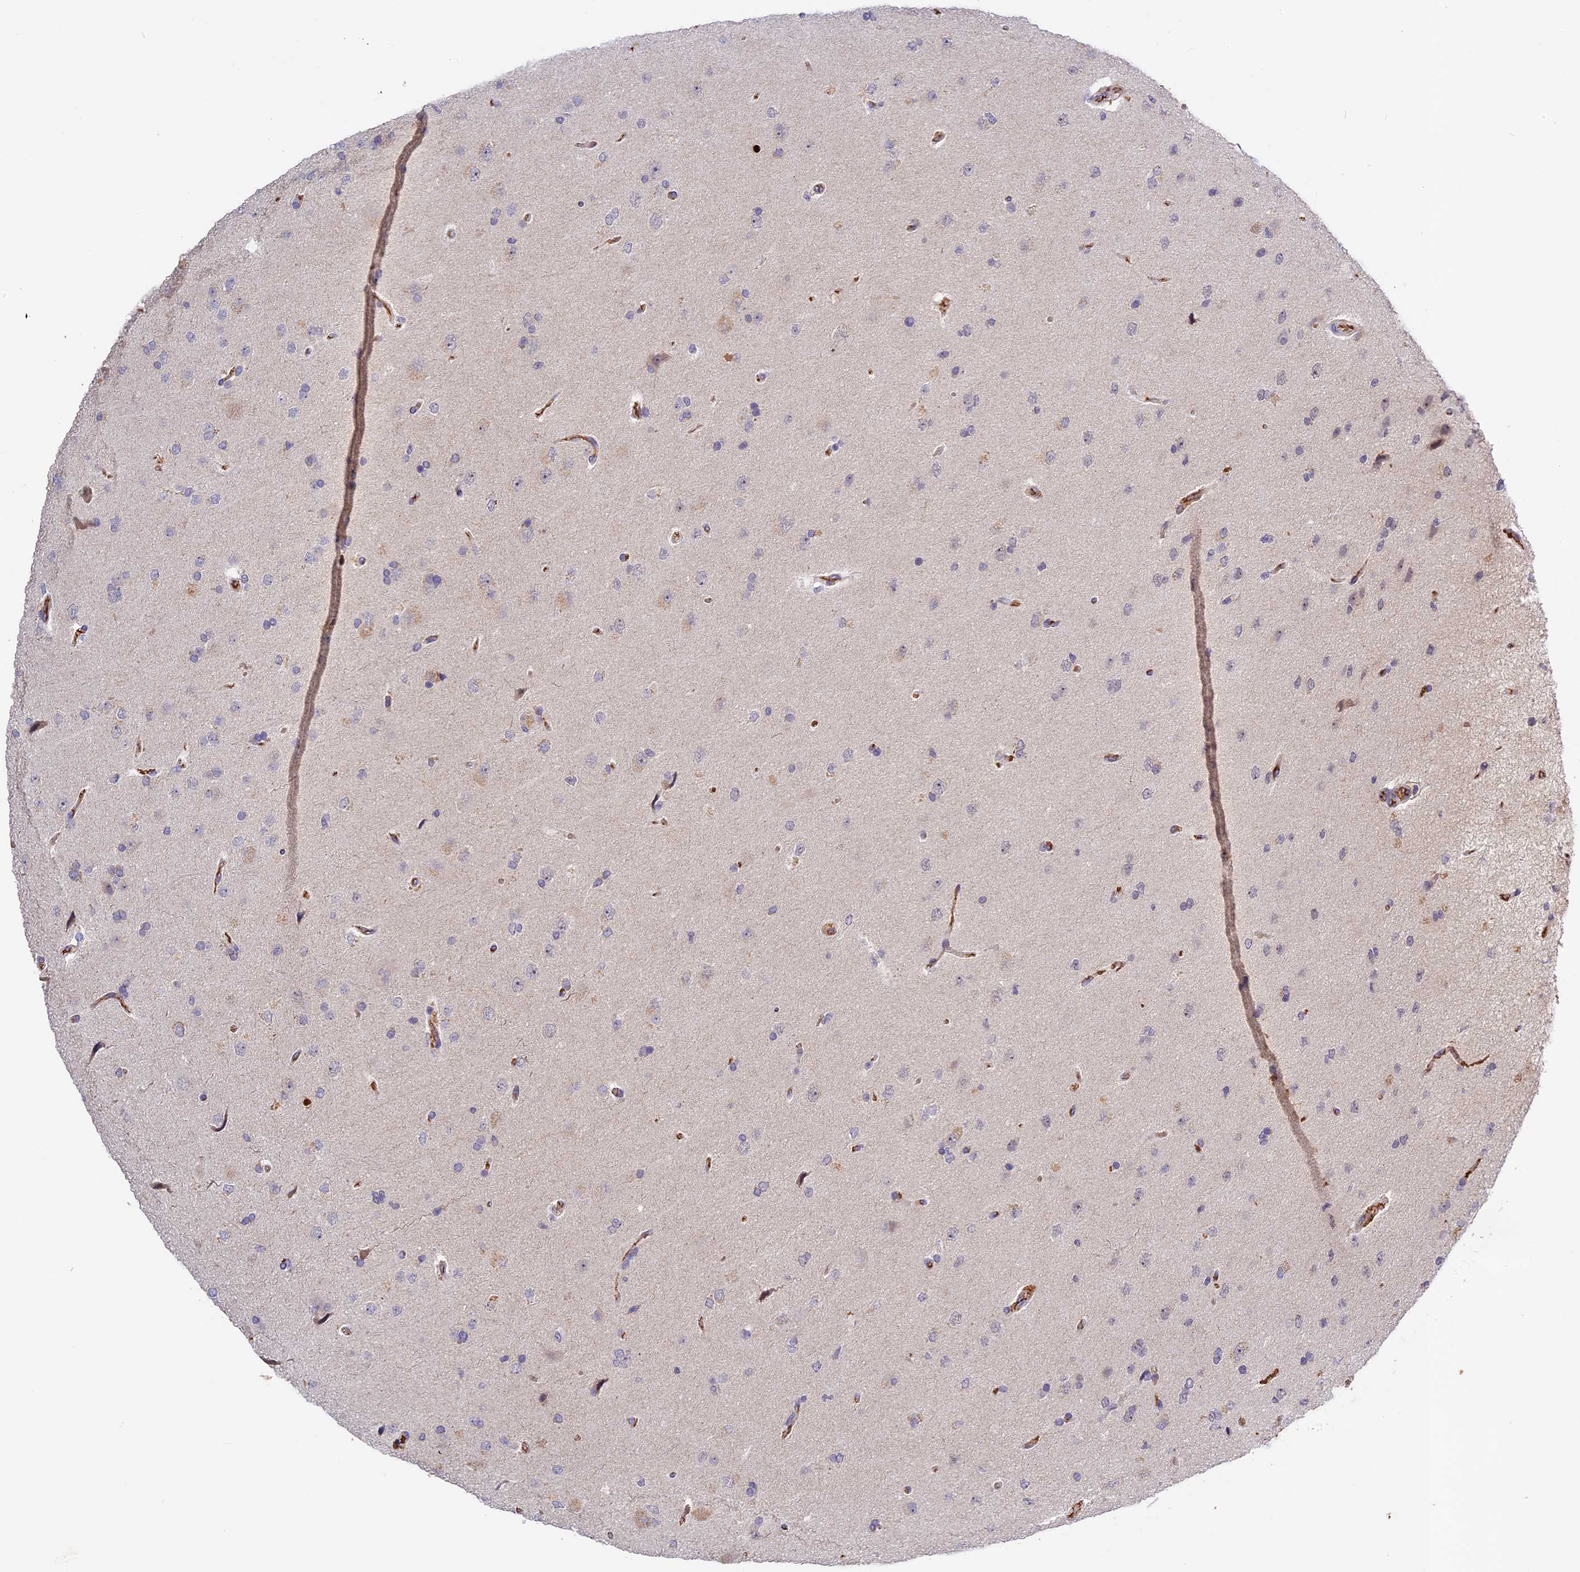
{"staining": {"intensity": "negative", "quantity": "none", "location": "none"}, "tissue": "glioma", "cell_type": "Tumor cells", "image_type": "cancer", "snomed": [{"axis": "morphology", "description": "Glioma, malignant, High grade"}, {"axis": "topography", "description": "Brain"}], "caption": "Micrograph shows no protein expression in tumor cells of glioma tissue.", "gene": "ADGRD1", "patient": {"sex": "male", "age": 72}}